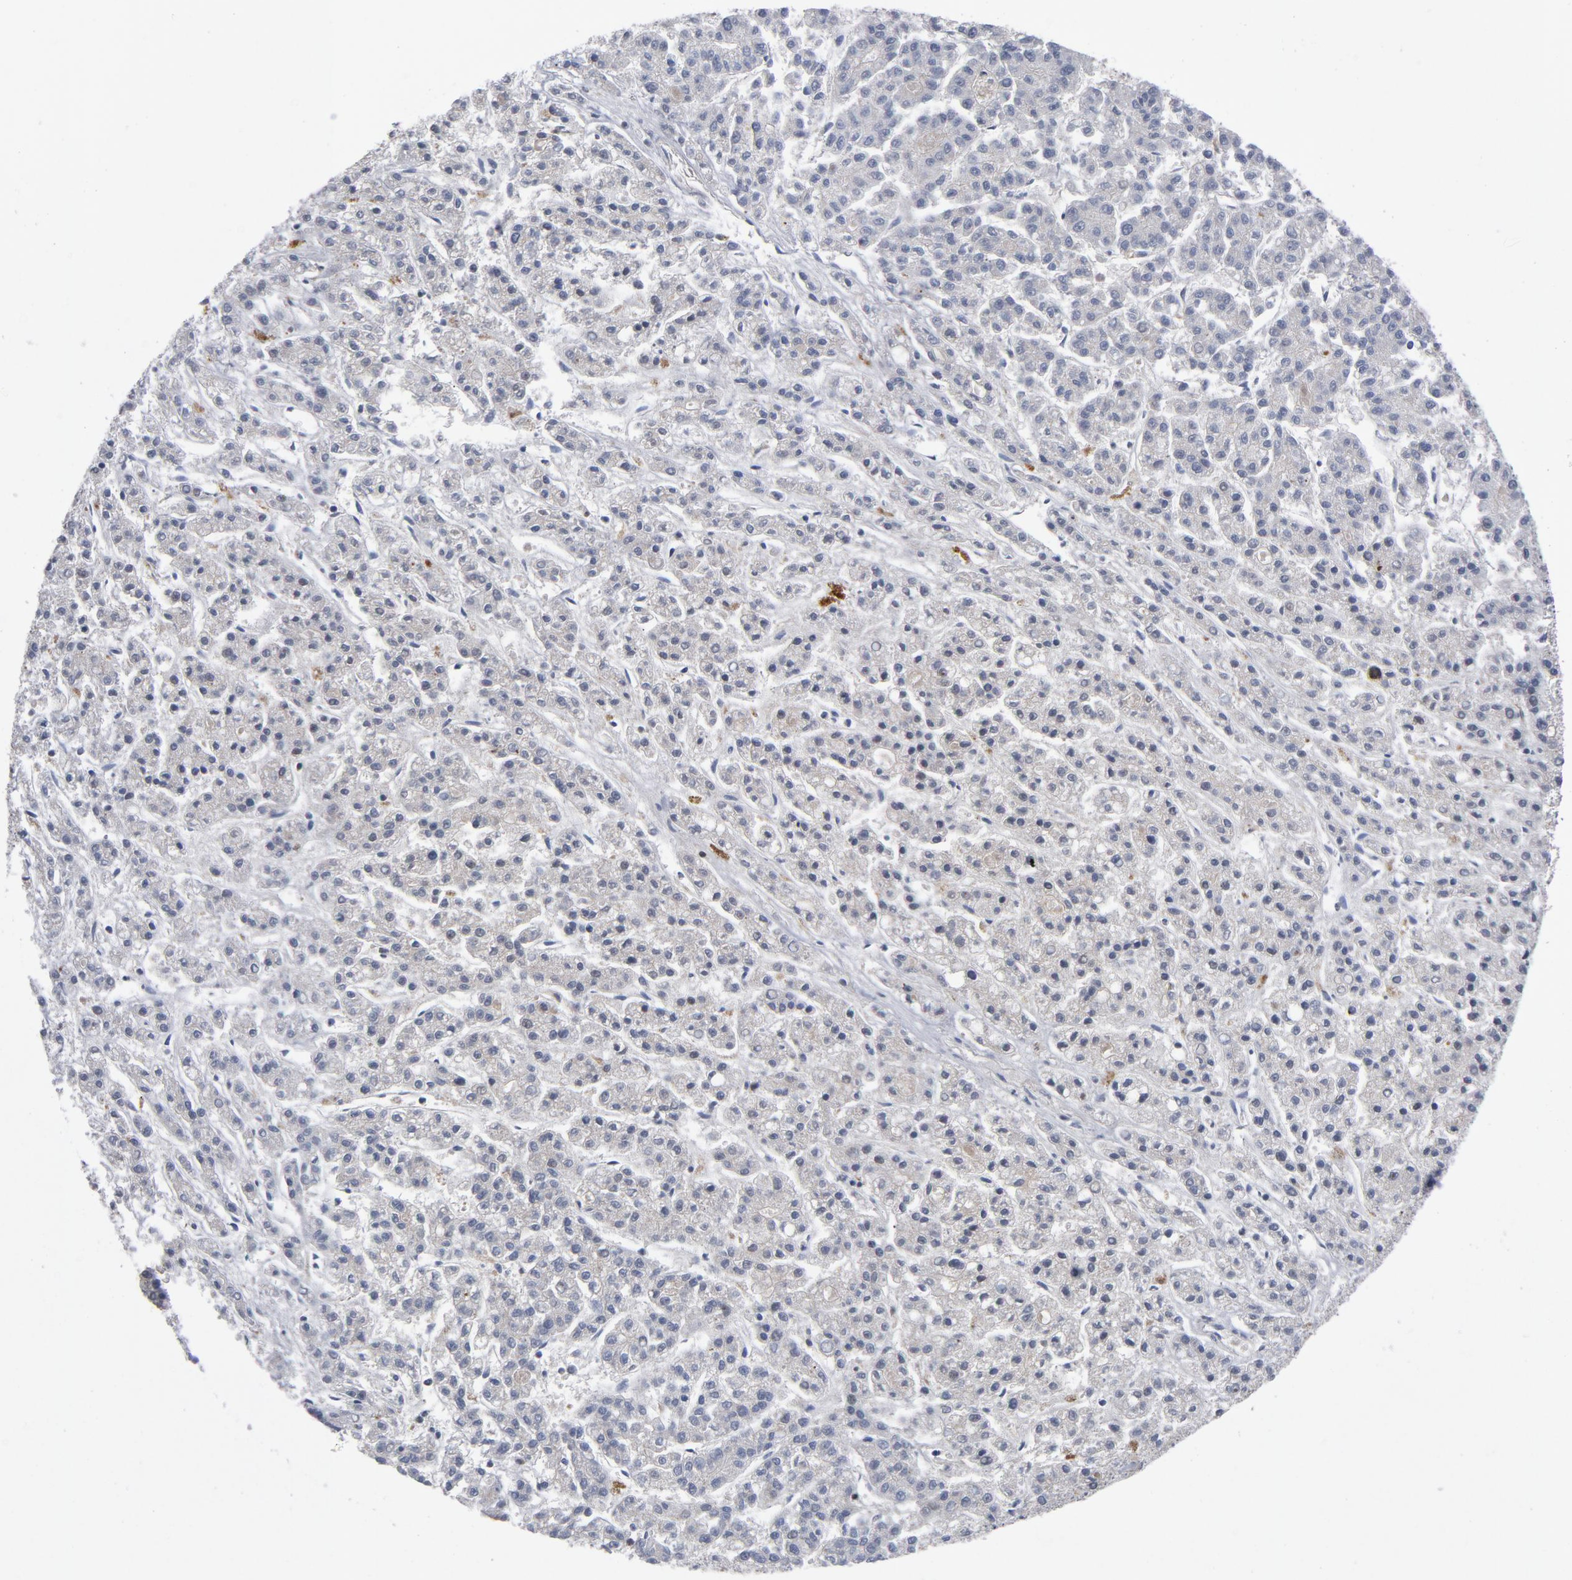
{"staining": {"intensity": "negative", "quantity": "none", "location": "none"}, "tissue": "liver cancer", "cell_type": "Tumor cells", "image_type": "cancer", "snomed": [{"axis": "morphology", "description": "Carcinoma, Hepatocellular, NOS"}, {"axis": "topography", "description": "Liver"}], "caption": "This is an immunohistochemistry micrograph of human liver hepatocellular carcinoma. There is no positivity in tumor cells.", "gene": "TRADD", "patient": {"sex": "male", "age": 70}}